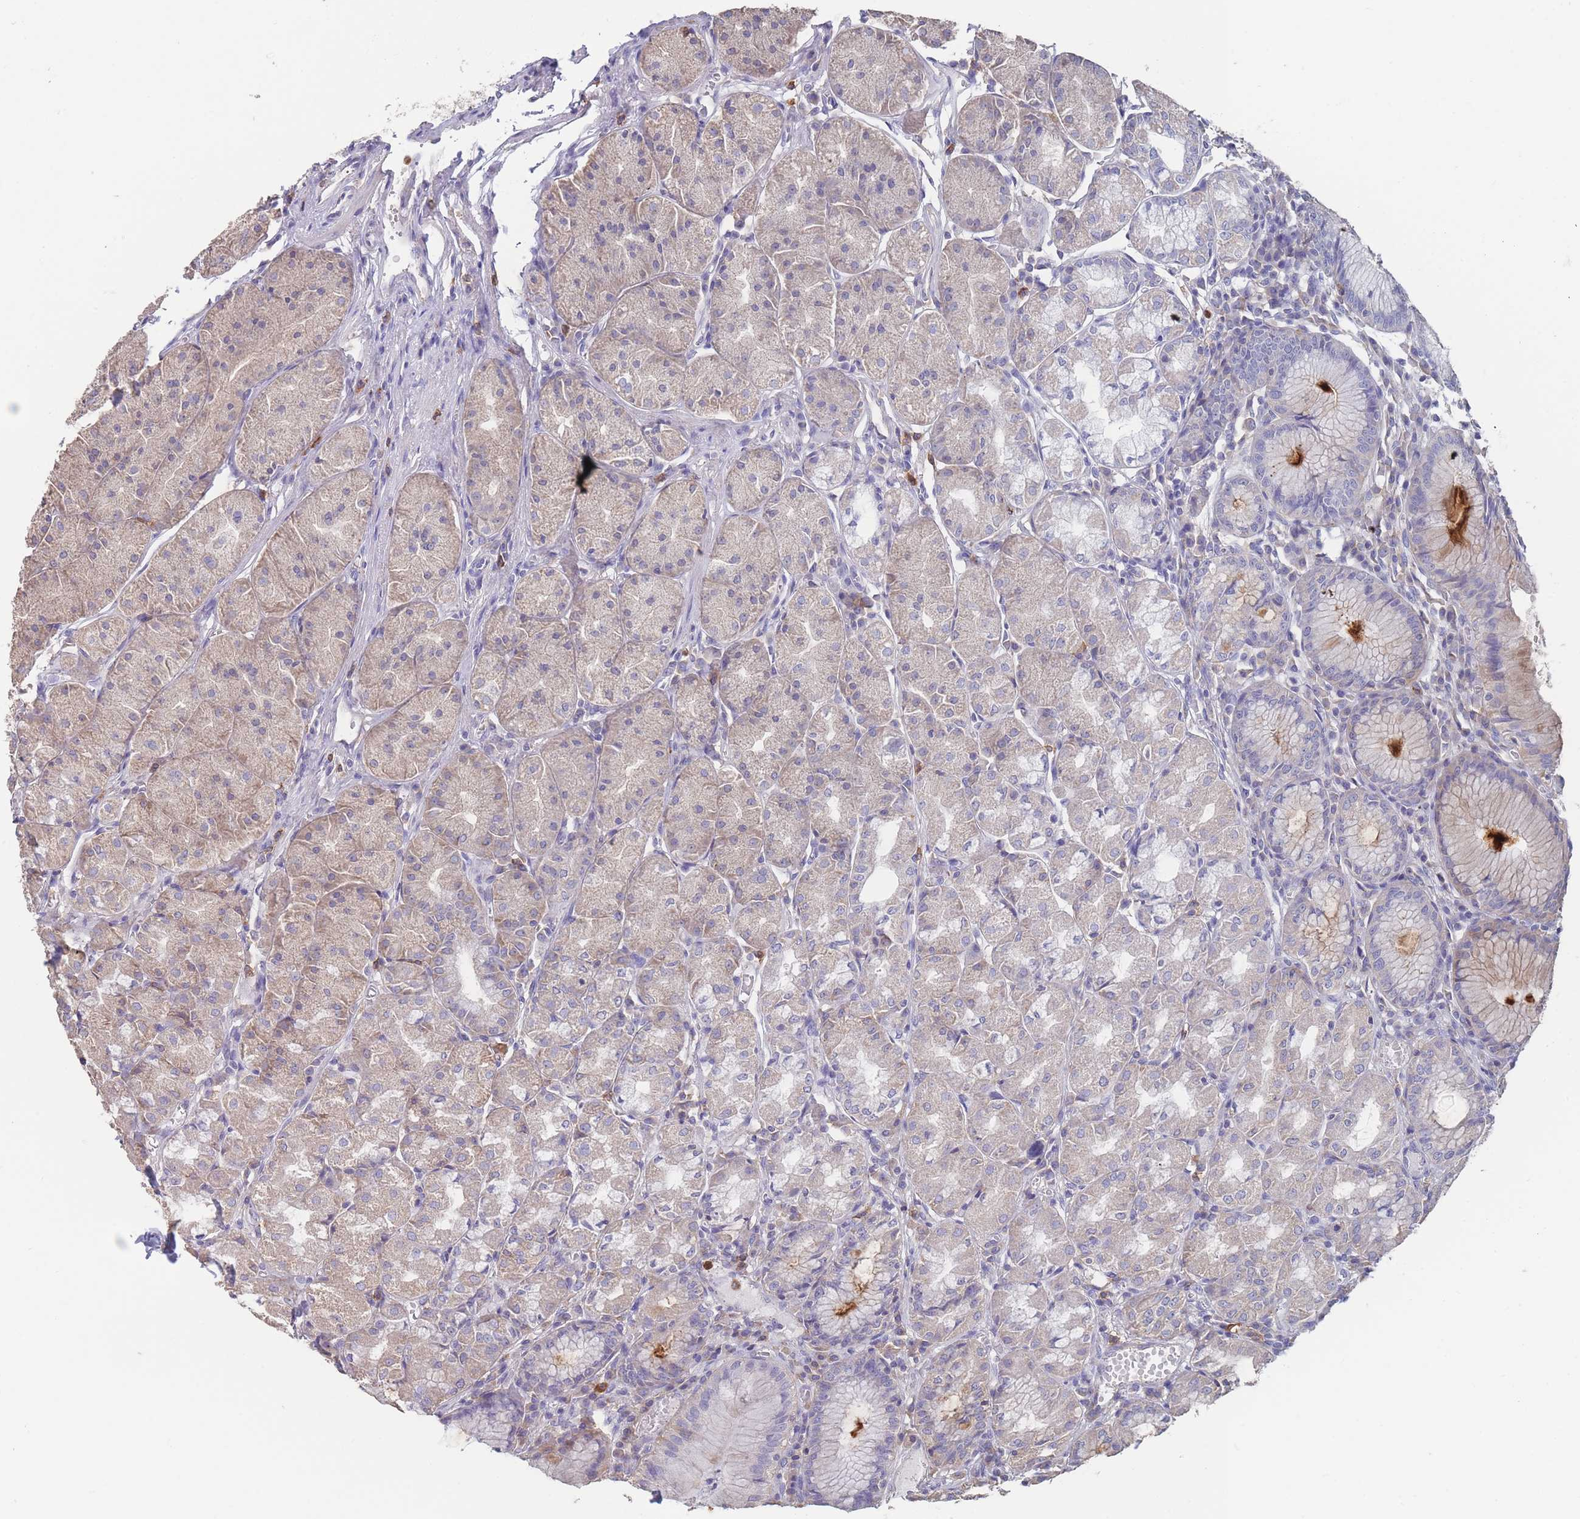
{"staining": {"intensity": "weak", "quantity": "25%-75%", "location": "cytoplasmic/membranous"}, "tissue": "stomach", "cell_type": "Glandular cells", "image_type": "normal", "snomed": [{"axis": "morphology", "description": "Normal tissue, NOS"}, {"axis": "topography", "description": "Stomach"}], "caption": "A histopathology image showing weak cytoplasmic/membranous staining in about 25%-75% of glandular cells in unremarkable stomach, as visualized by brown immunohistochemical staining.", "gene": "CLEC12A", "patient": {"sex": "male", "age": 55}}